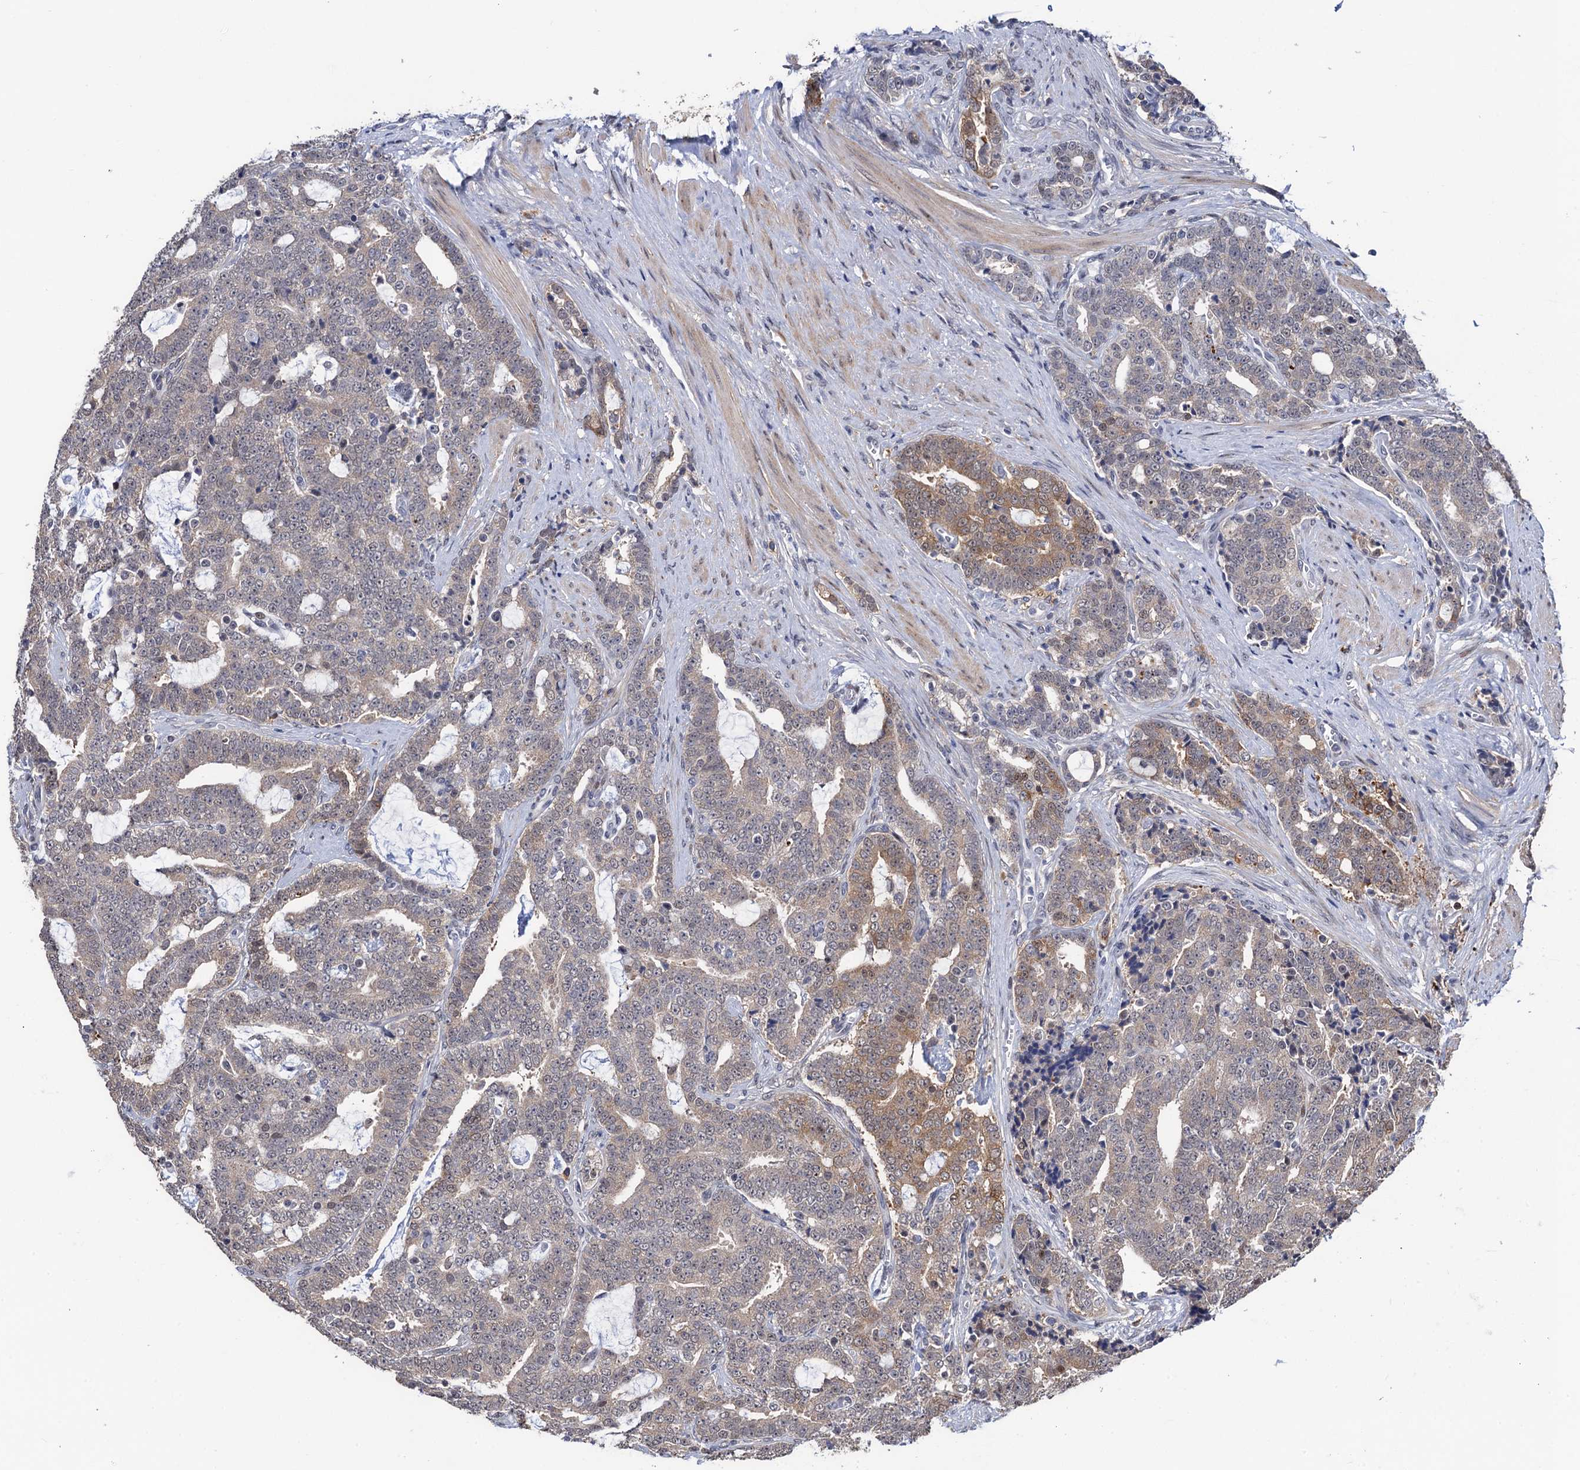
{"staining": {"intensity": "moderate", "quantity": "<25%", "location": "cytoplasmic/membranous"}, "tissue": "prostate cancer", "cell_type": "Tumor cells", "image_type": "cancer", "snomed": [{"axis": "morphology", "description": "Adenocarcinoma, High grade"}, {"axis": "topography", "description": "Prostate and seminal vesicle, NOS"}], "caption": "Immunohistochemical staining of human adenocarcinoma (high-grade) (prostate) reveals low levels of moderate cytoplasmic/membranous protein positivity in about <25% of tumor cells.", "gene": "FAM222A", "patient": {"sex": "male", "age": 67}}